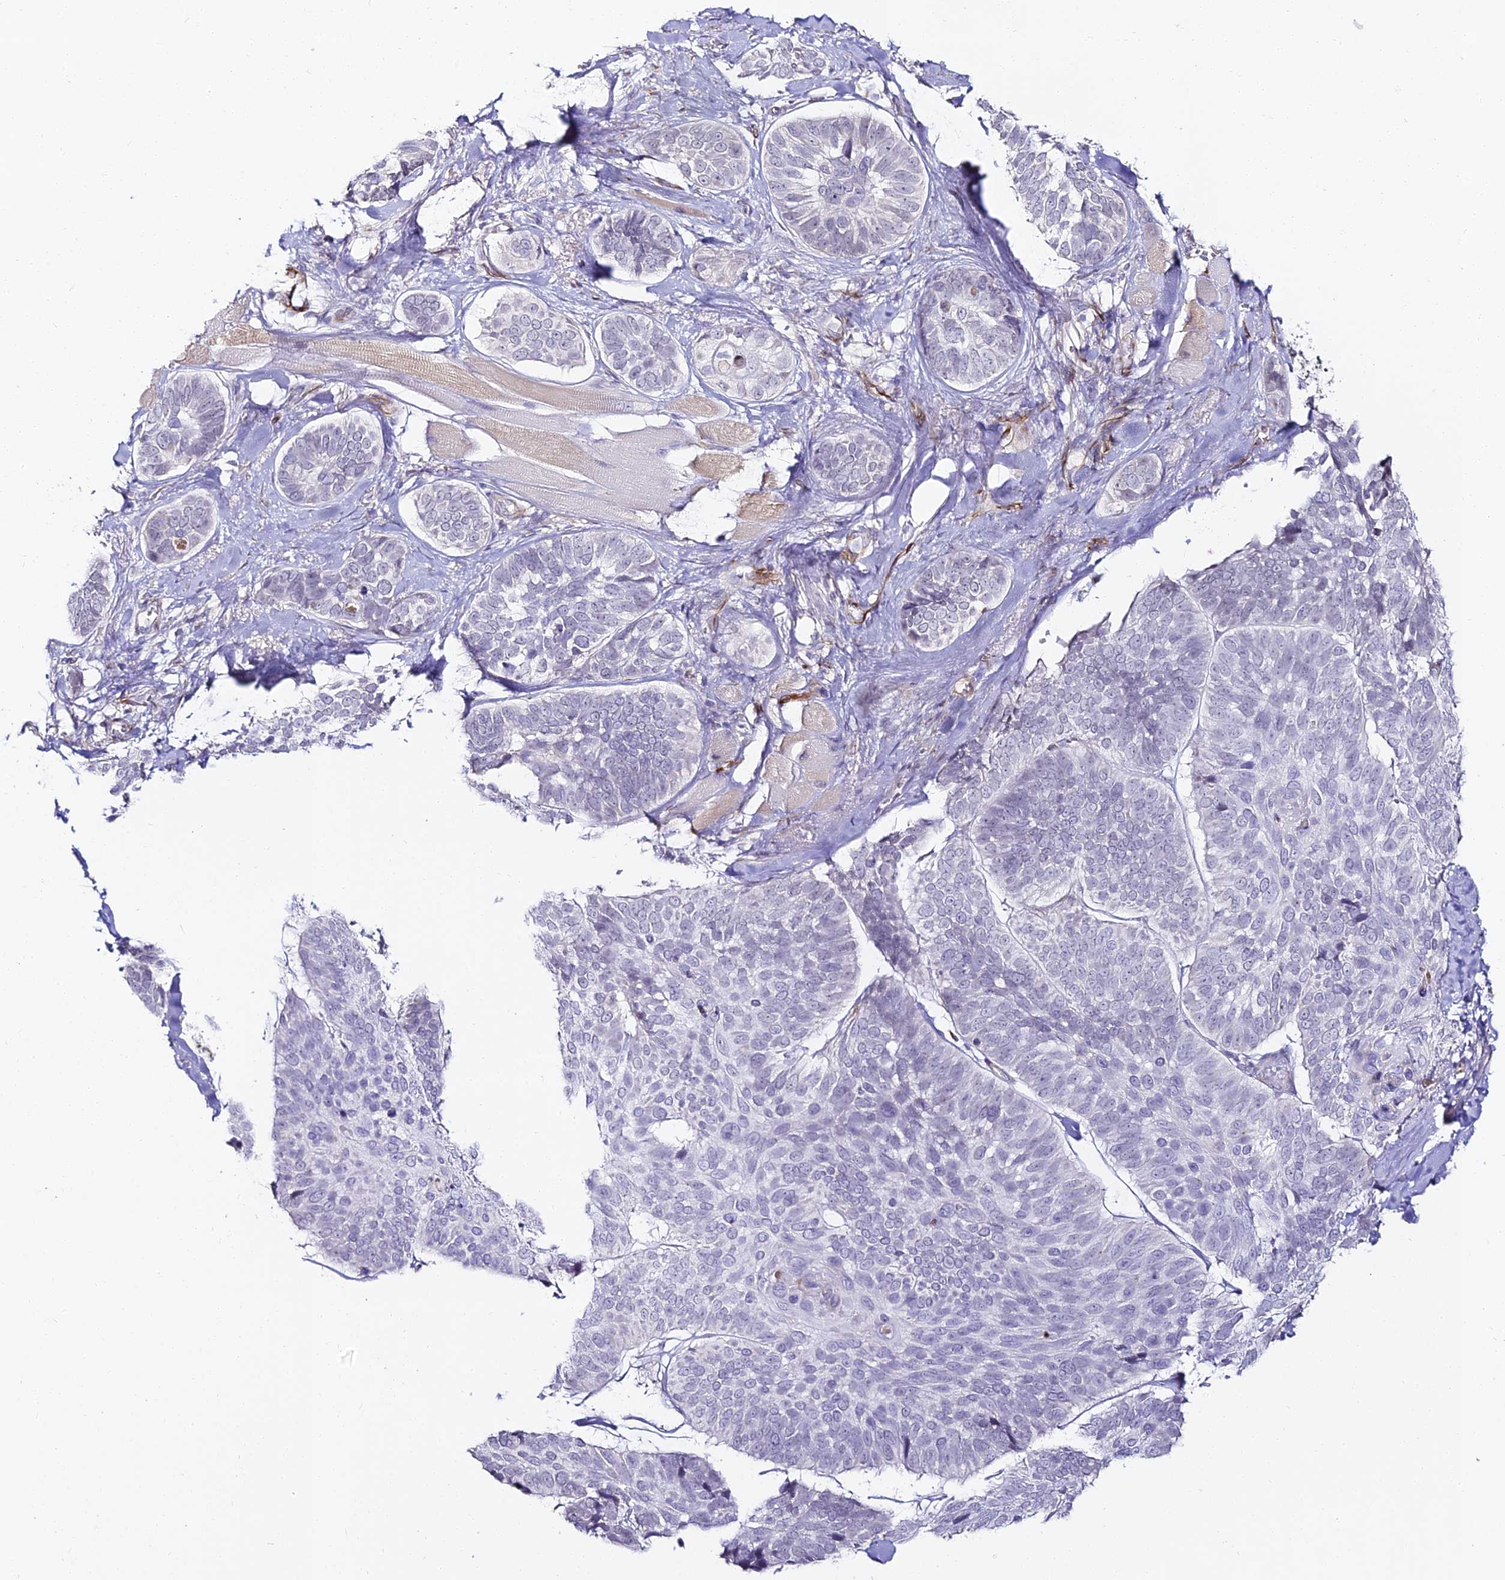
{"staining": {"intensity": "negative", "quantity": "none", "location": "none"}, "tissue": "skin cancer", "cell_type": "Tumor cells", "image_type": "cancer", "snomed": [{"axis": "morphology", "description": "Basal cell carcinoma"}, {"axis": "topography", "description": "Skin"}], "caption": "Tumor cells show no significant staining in basal cell carcinoma (skin).", "gene": "ALPG", "patient": {"sex": "male", "age": 62}}